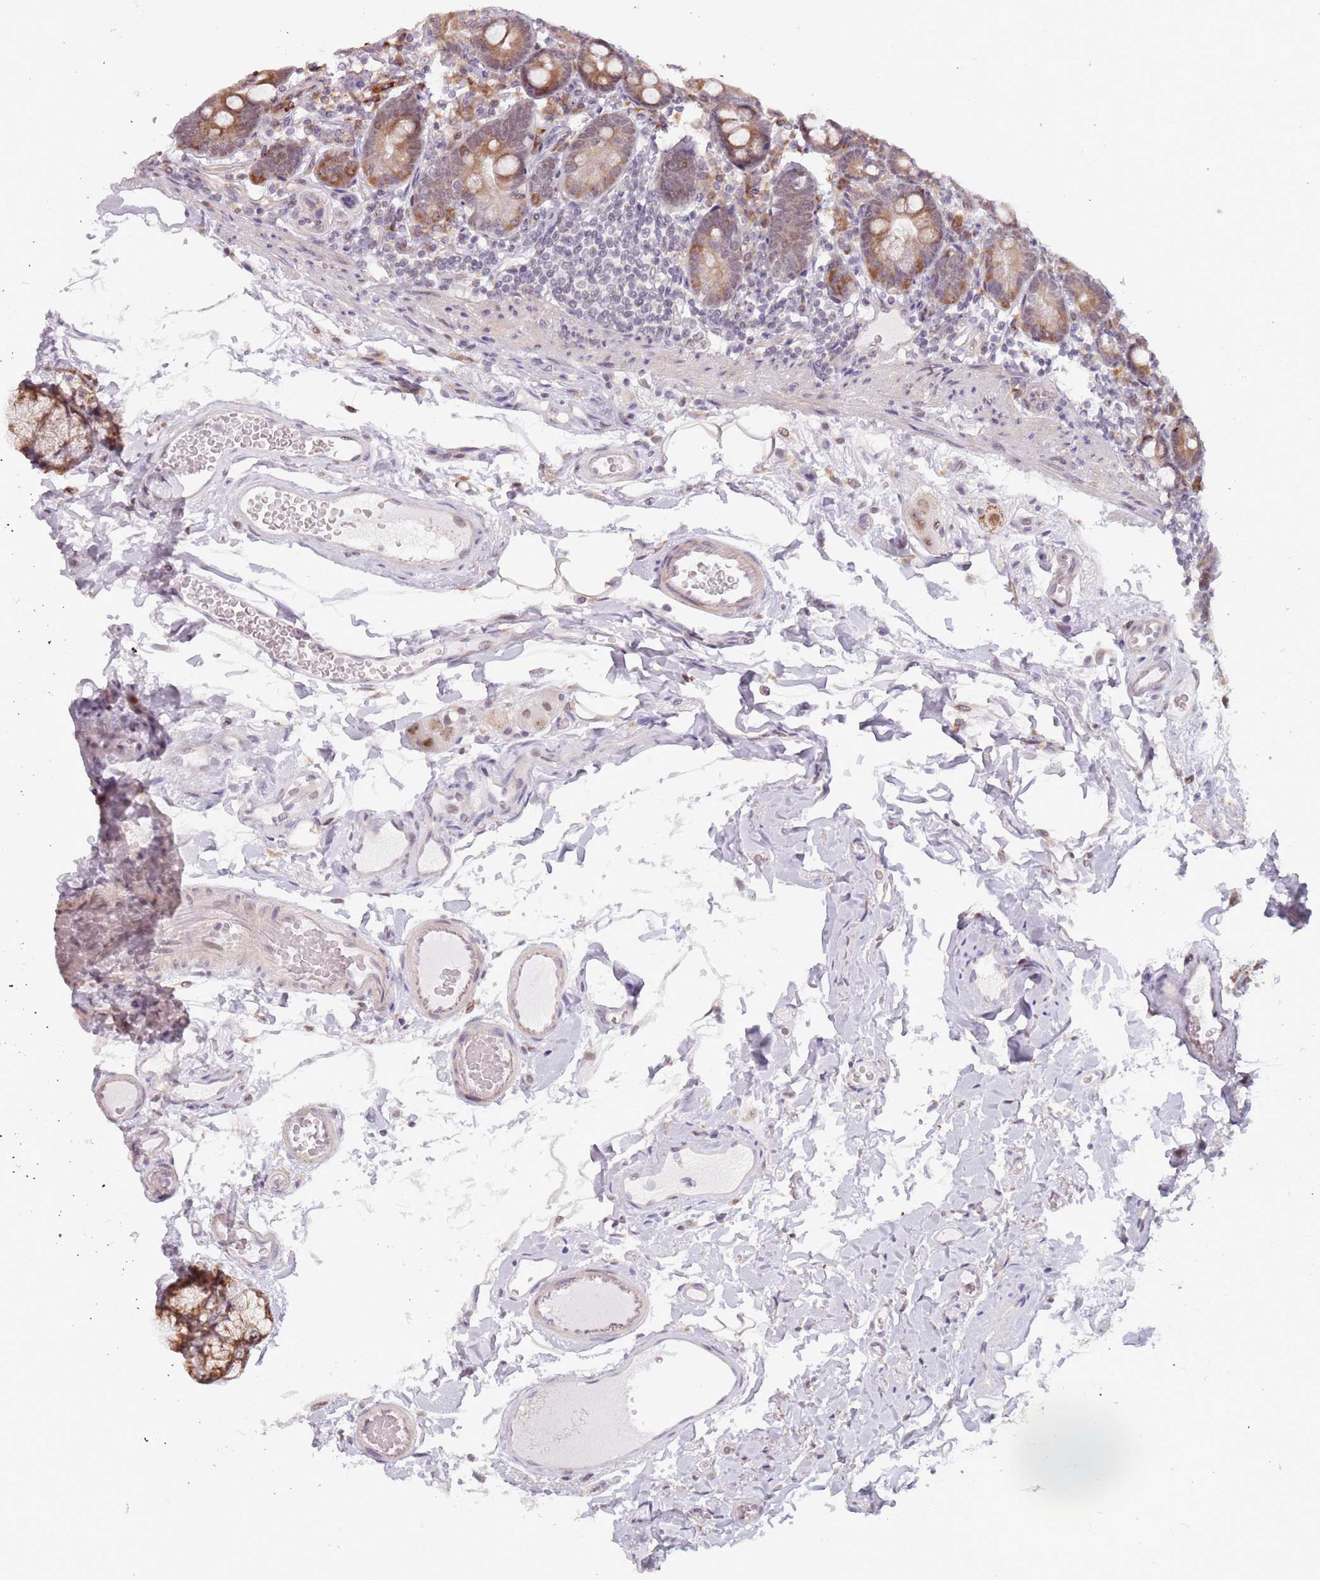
{"staining": {"intensity": "moderate", "quantity": ">75%", "location": "cytoplasmic/membranous"}, "tissue": "duodenum", "cell_type": "Glandular cells", "image_type": "normal", "snomed": [{"axis": "morphology", "description": "Normal tissue, NOS"}, {"axis": "topography", "description": "Duodenum"}], "caption": "The histopathology image reveals immunohistochemical staining of benign duodenum. There is moderate cytoplasmic/membranous expression is appreciated in about >75% of glandular cells.", "gene": "BARD1", "patient": {"sex": "female", "age": 67}}